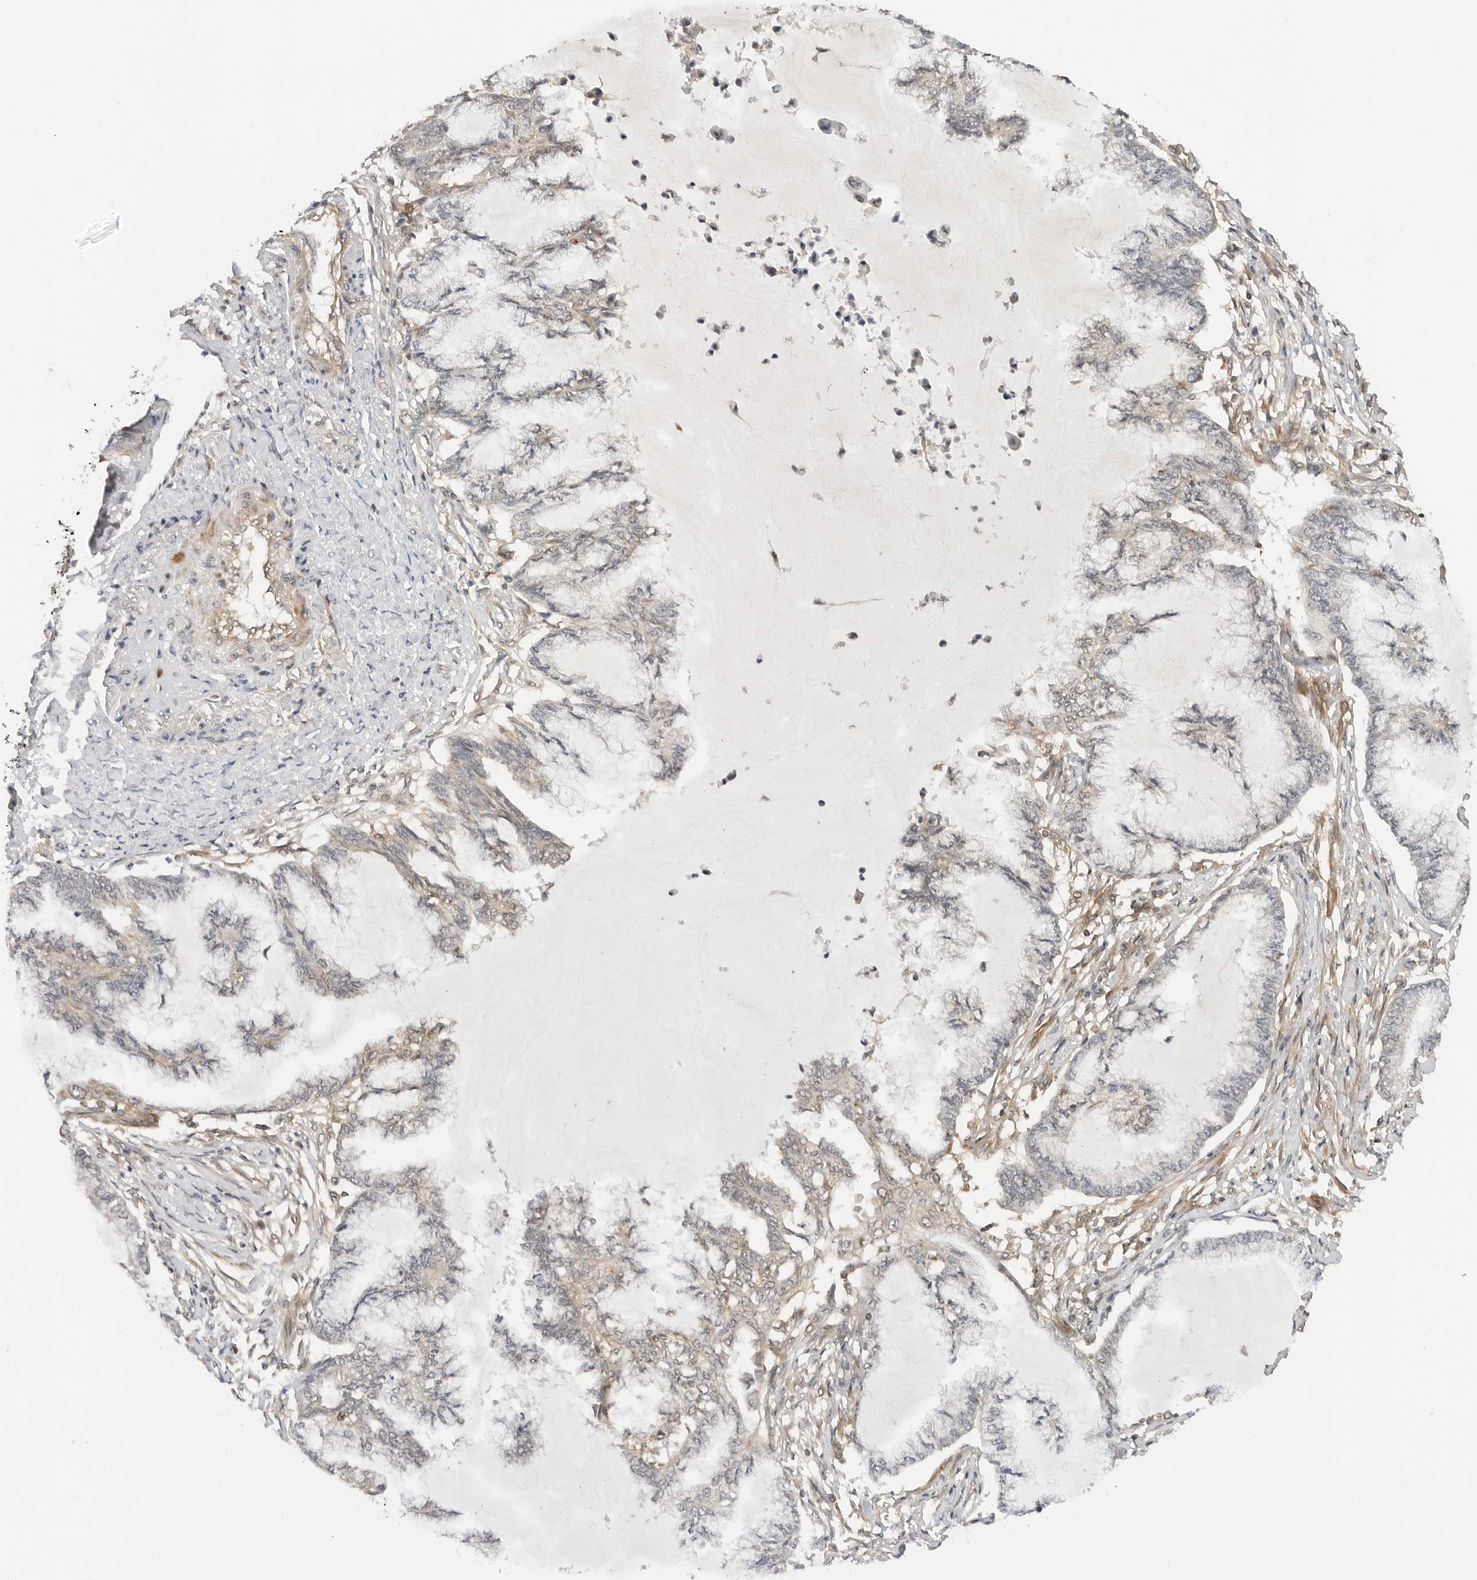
{"staining": {"intensity": "negative", "quantity": "none", "location": "none"}, "tissue": "endometrial cancer", "cell_type": "Tumor cells", "image_type": "cancer", "snomed": [{"axis": "morphology", "description": "Adenocarcinoma, NOS"}, {"axis": "topography", "description": "Endometrium"}], "caption": "DAB immunohistochemical staining of human endometrial adenocarcinoma shows no significant expression in tumor cells. (IHC, brightfield microscopy, high magnification).", "gene": "MAP2K5", "patient": {"sex": "female", "age": 86}}